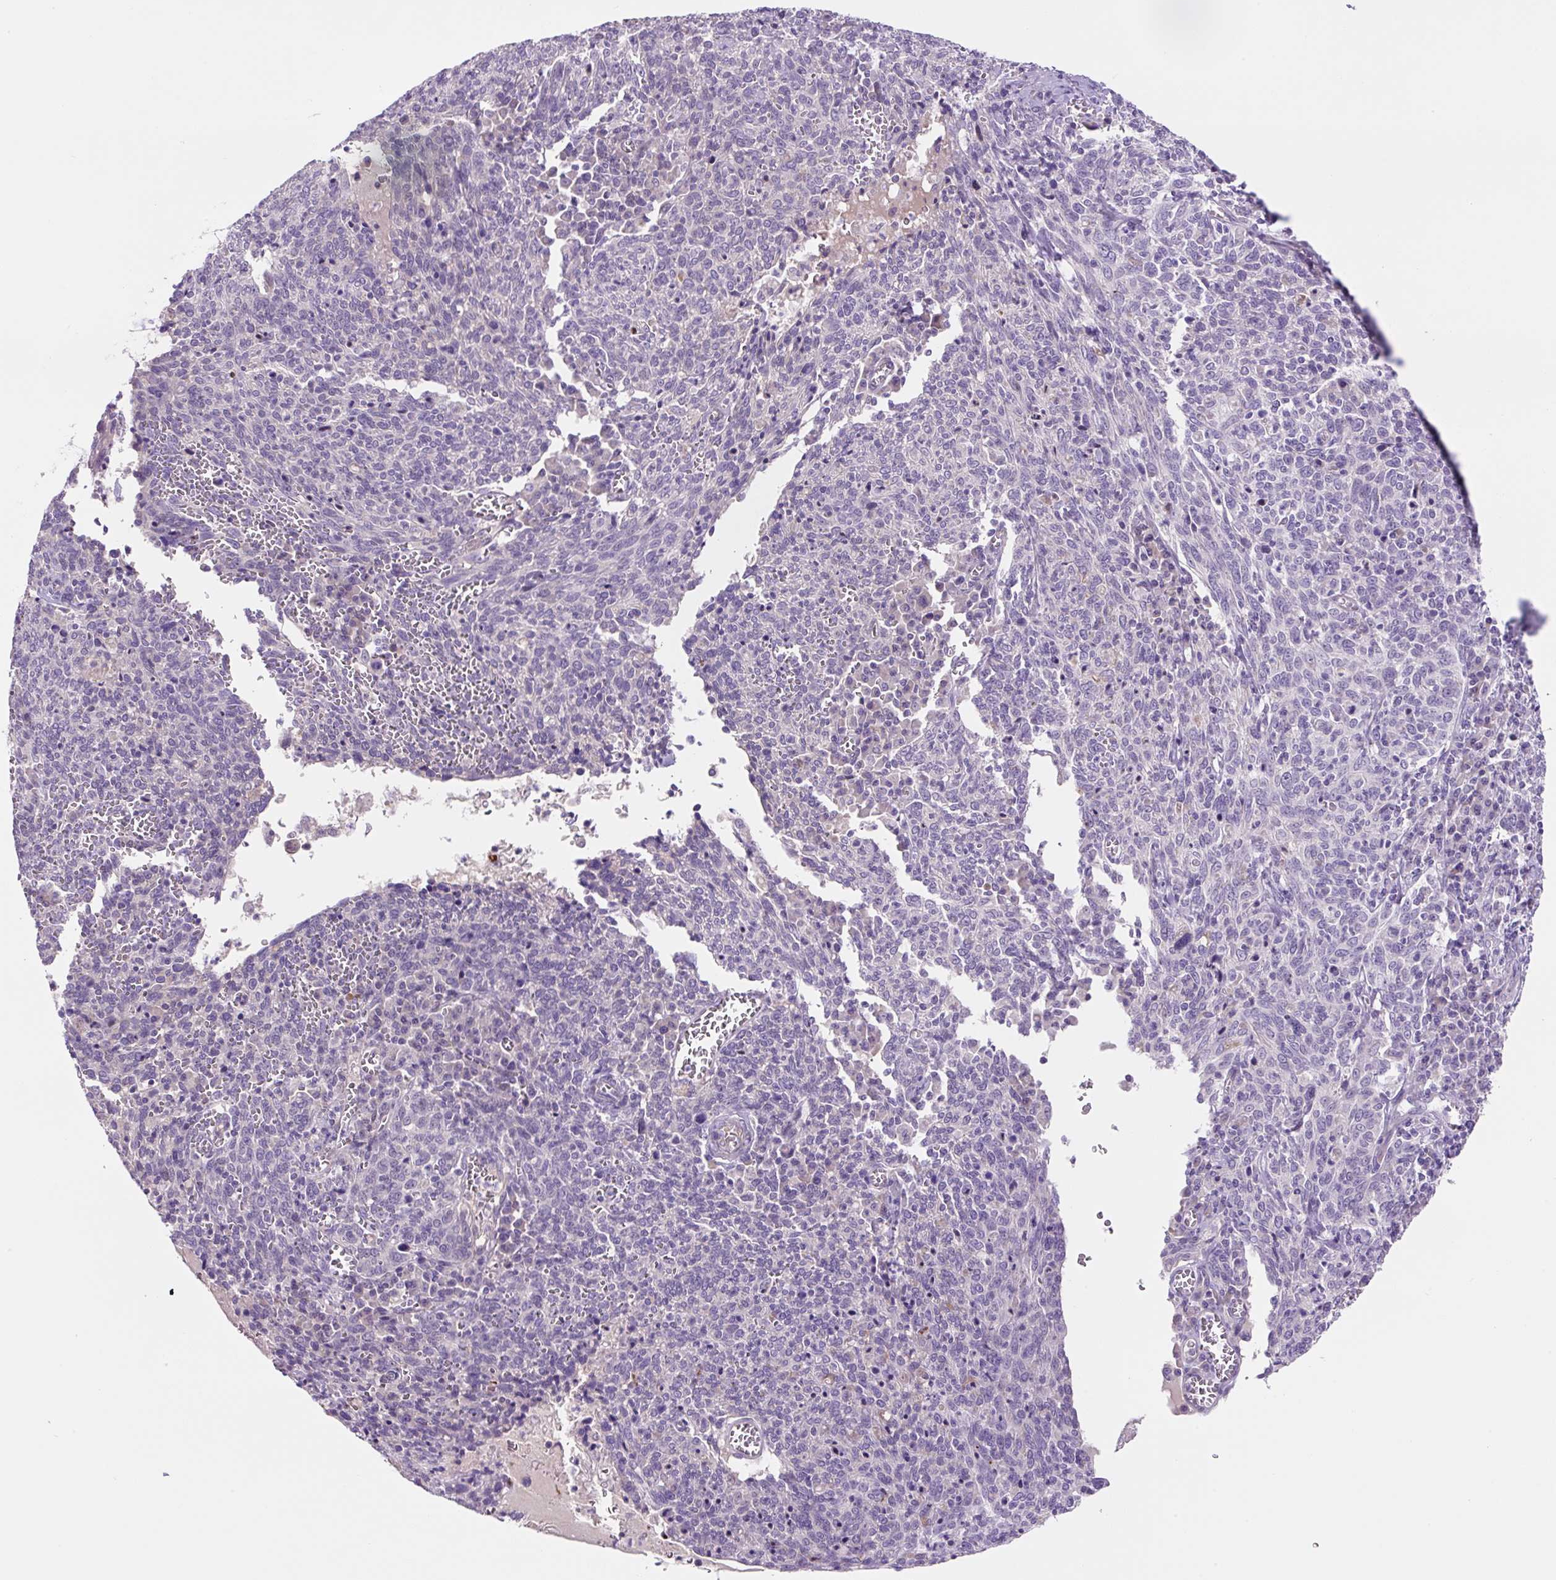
{"staining": {"intensity": "negative", "quantity": "none", "location": "none"}, "tissue": "cervical cancer", "cell_type": "Tumor cells", "image_type": "cancer", "snomed": [{"axis": "morphology", "description": "Squamous cell carcinoma, NOS"}, {"axis": "topography", "description": "Cervix"}], "caption": "Histopathology image shows no protein positivity in tumor cells of squamous cell carcinoma (cervical) tissue. The staining is performed using DAB (3,3'-diaminobenzidine) brown chromogen with nuclei counter-stained in using hematoxylin.", "gene": "OGDHL", "patient": {"sex": "female", "age": 46}}